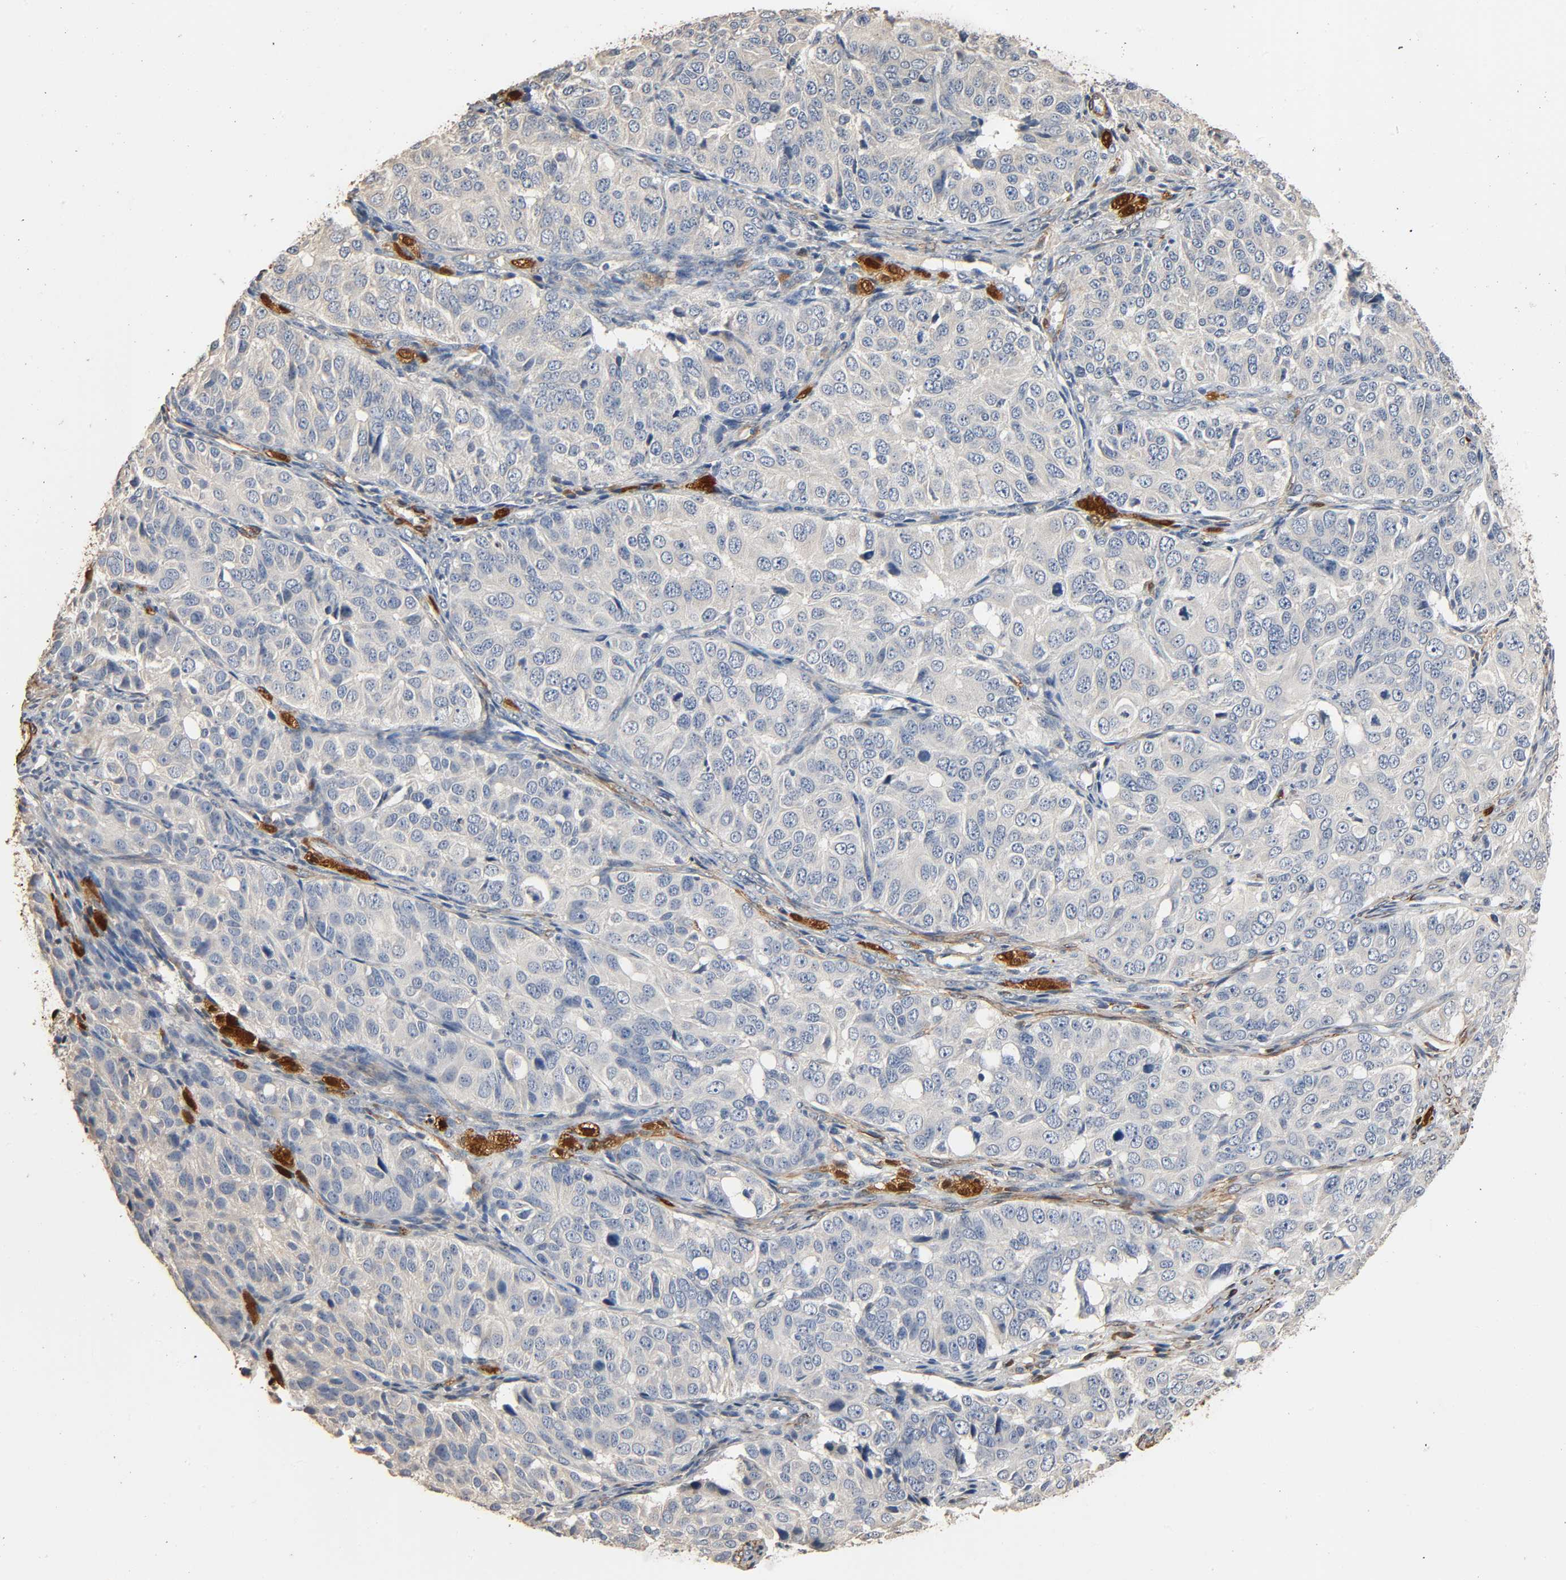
{"staining": {"intensity": "negative", "quantity": "none", "location": "none"}, "tissue": "ovarian cancer", "cell_type": "Tumor cells", "image_type": "cancer", "snomed": [{"axis": "morphology", "description": "Carcinoma, endometroid"}, {"axis": "topography", "description": "Ovary"}], "caption": "A micrograph of ovarian endometroid carcinoma stained for a protein shows no brown staining in tumor cells.", "gene": "GSTA3", "patient": {"sex": "female", "age": 51}}